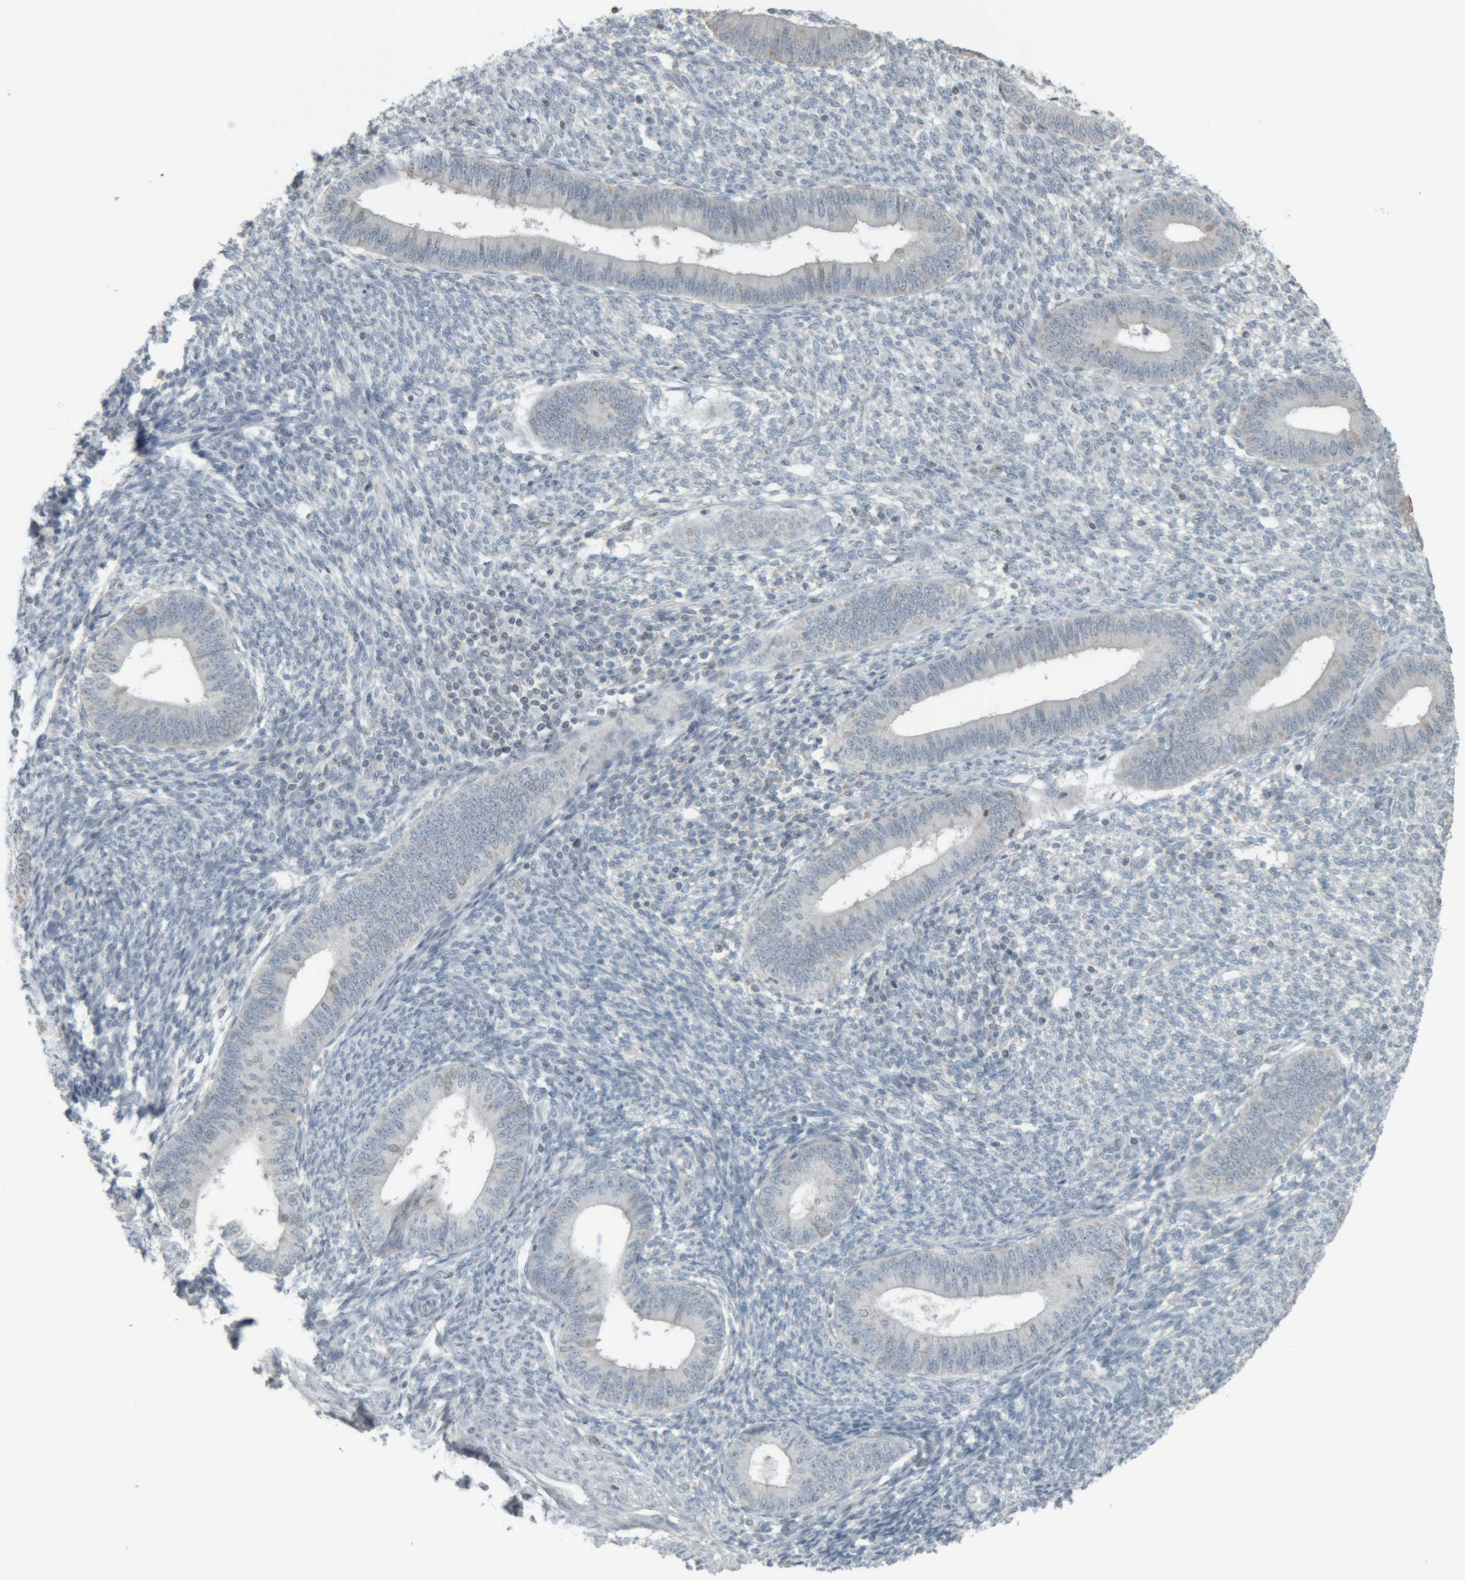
{"staining": {"intensity": "negative", "quantity": "none", "location": "none"}, "tissue": "endometrium", "cell_type": "Cells in endometrial stroma", "image_type": "normal", "snomed": [{"axis": "morphology", "description": "Normal tissue, NOS"}, {"axis": "topography", "description": "Endometrium"}], "caption": "Image shows no significant protein expression in cells in endometrial stroma of unremarkable endometrium. Nuclei are stained in blue.", "gene": "RPF1", "patient": {"sex": "female", "age": 46}}